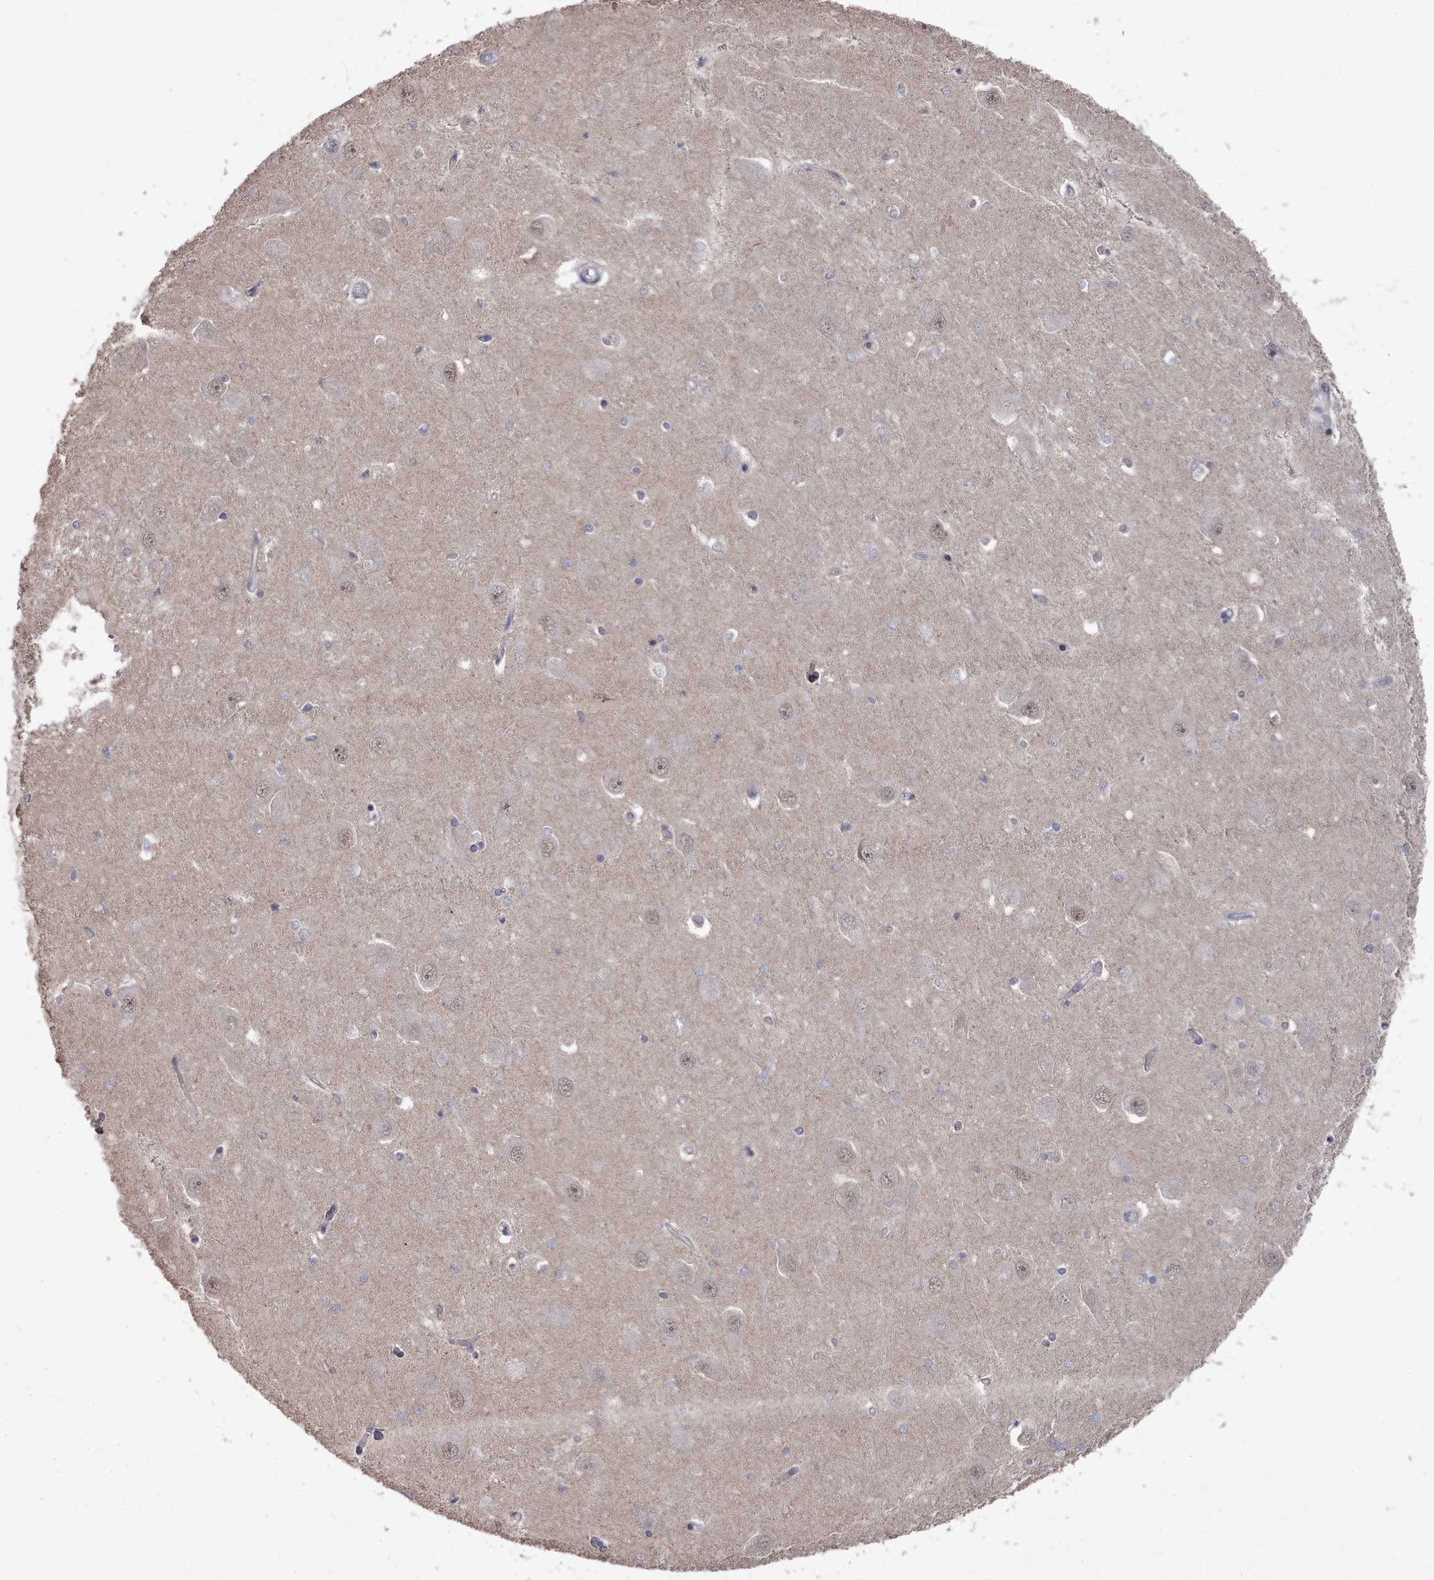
{"staining": {"intensity": "negative", "quantity": "none", "location": "none"}, "tissue": "hippocampus", "cell_type": "Glial cells", "image_type": "normal", "snomed": [{"axis": "morphology", "description": "Normal tissue, NOS"}, {"axis": "topography", "description": "Hippocampus"}], "caption": "There is no significant staining in glial cells of hippocampus. (Brightfield microscopy of DAB IHC at high magnification).", "gene": "CPSF4", "patient": {"sex": "male", "age": 45}}